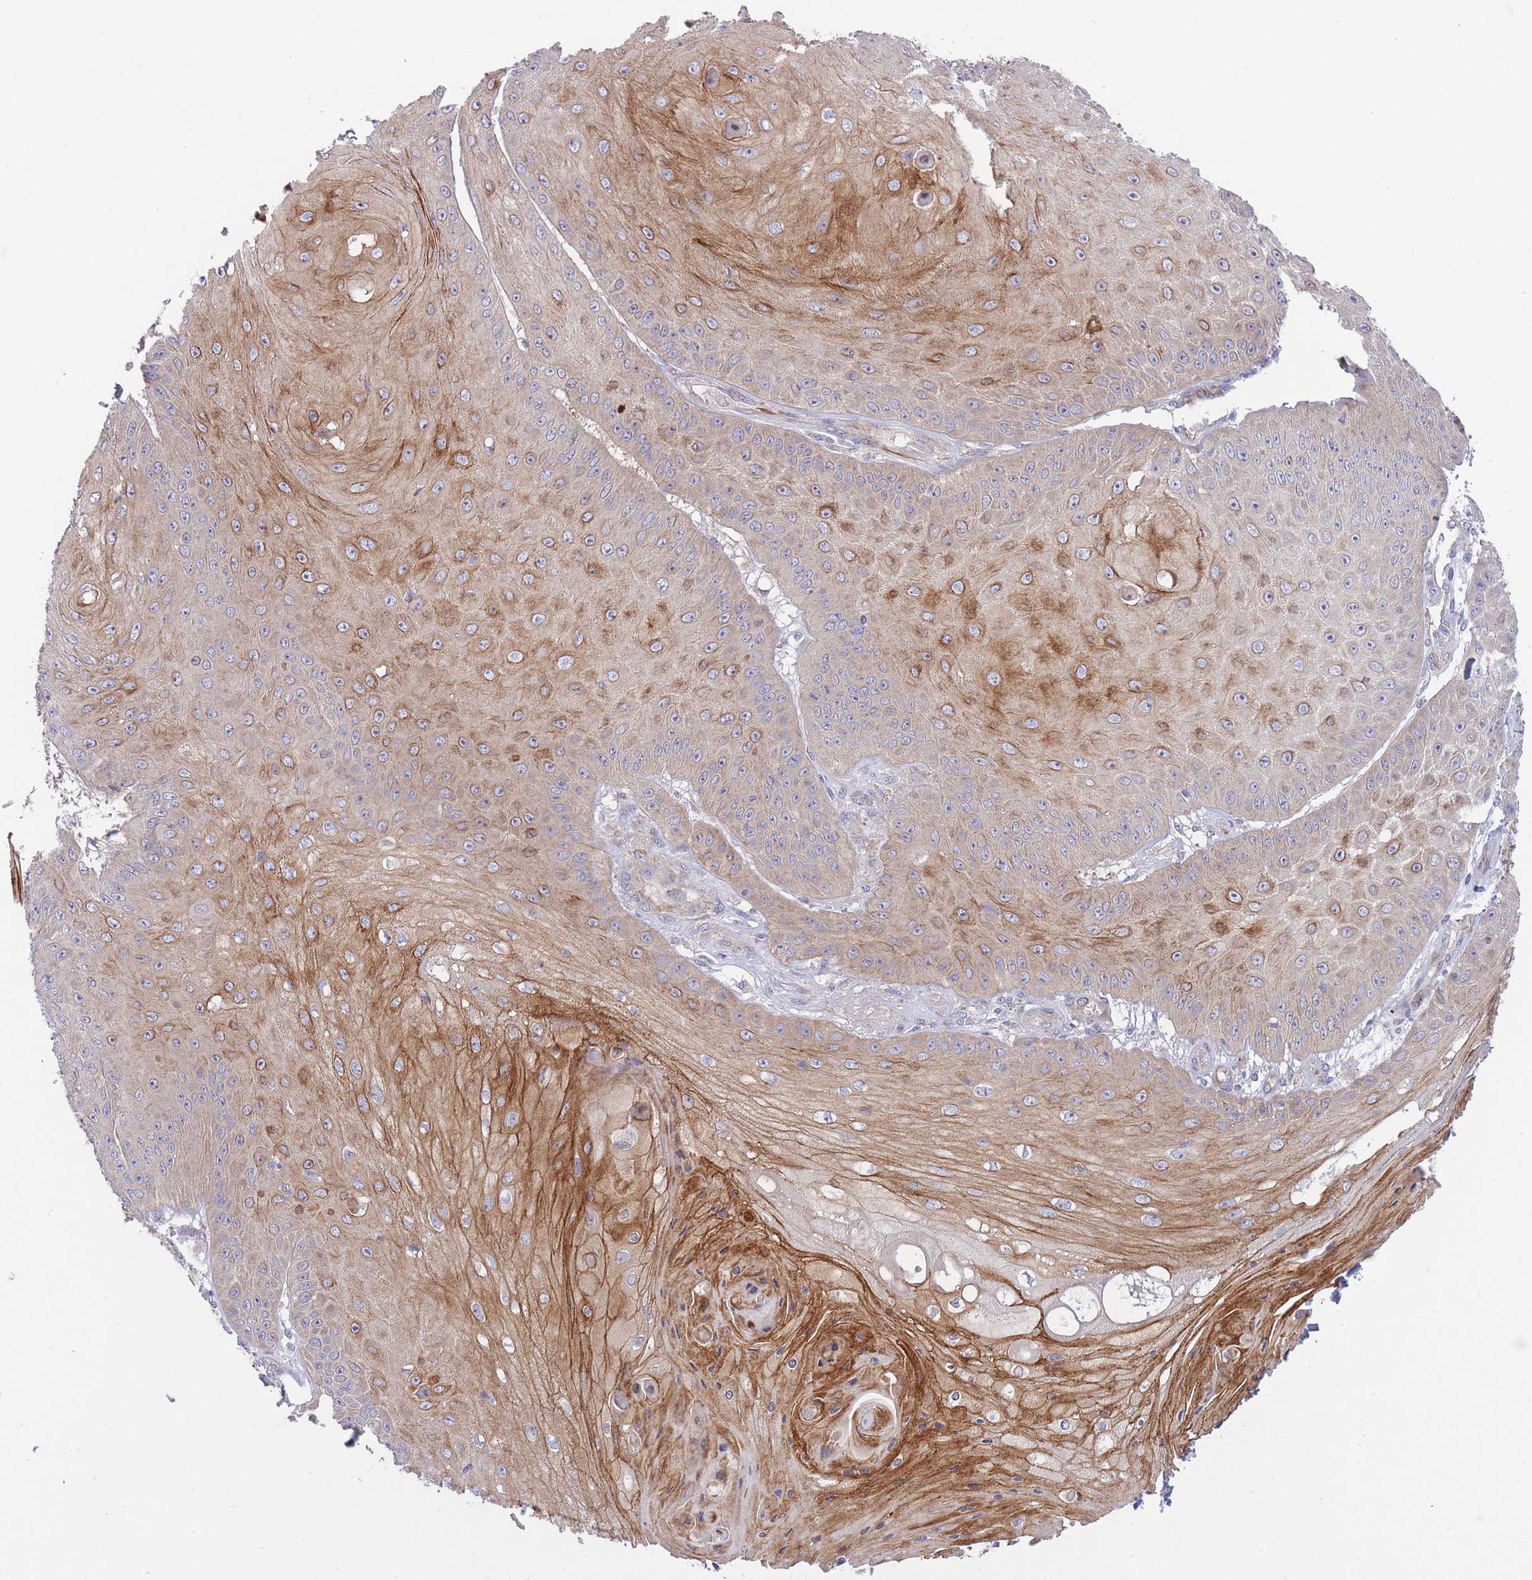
{"staining": {"intensity": "moderate", "quantity": "25%-75%", "location": "cytoplasmic/membranous"}, "tissue": "skin cancer", "cell_type": "Tumor cells", "image_type": "cancer", "snomed": [{"axis": "morphology", "description": "Squamous cell carcinoma, NOS"}, {"axis": "topography", "description": "Skin"}], "caption": "An image of skin cancer (squamous cell carcinoma) stained for a protein demonstrates moderate cytoplasmic/membranous brown staining in tumor cells. (IHC, brightfield microscopy, high magnification).", "gene": "CHAC1", "patient": {"sex": "male", "age": 70}}